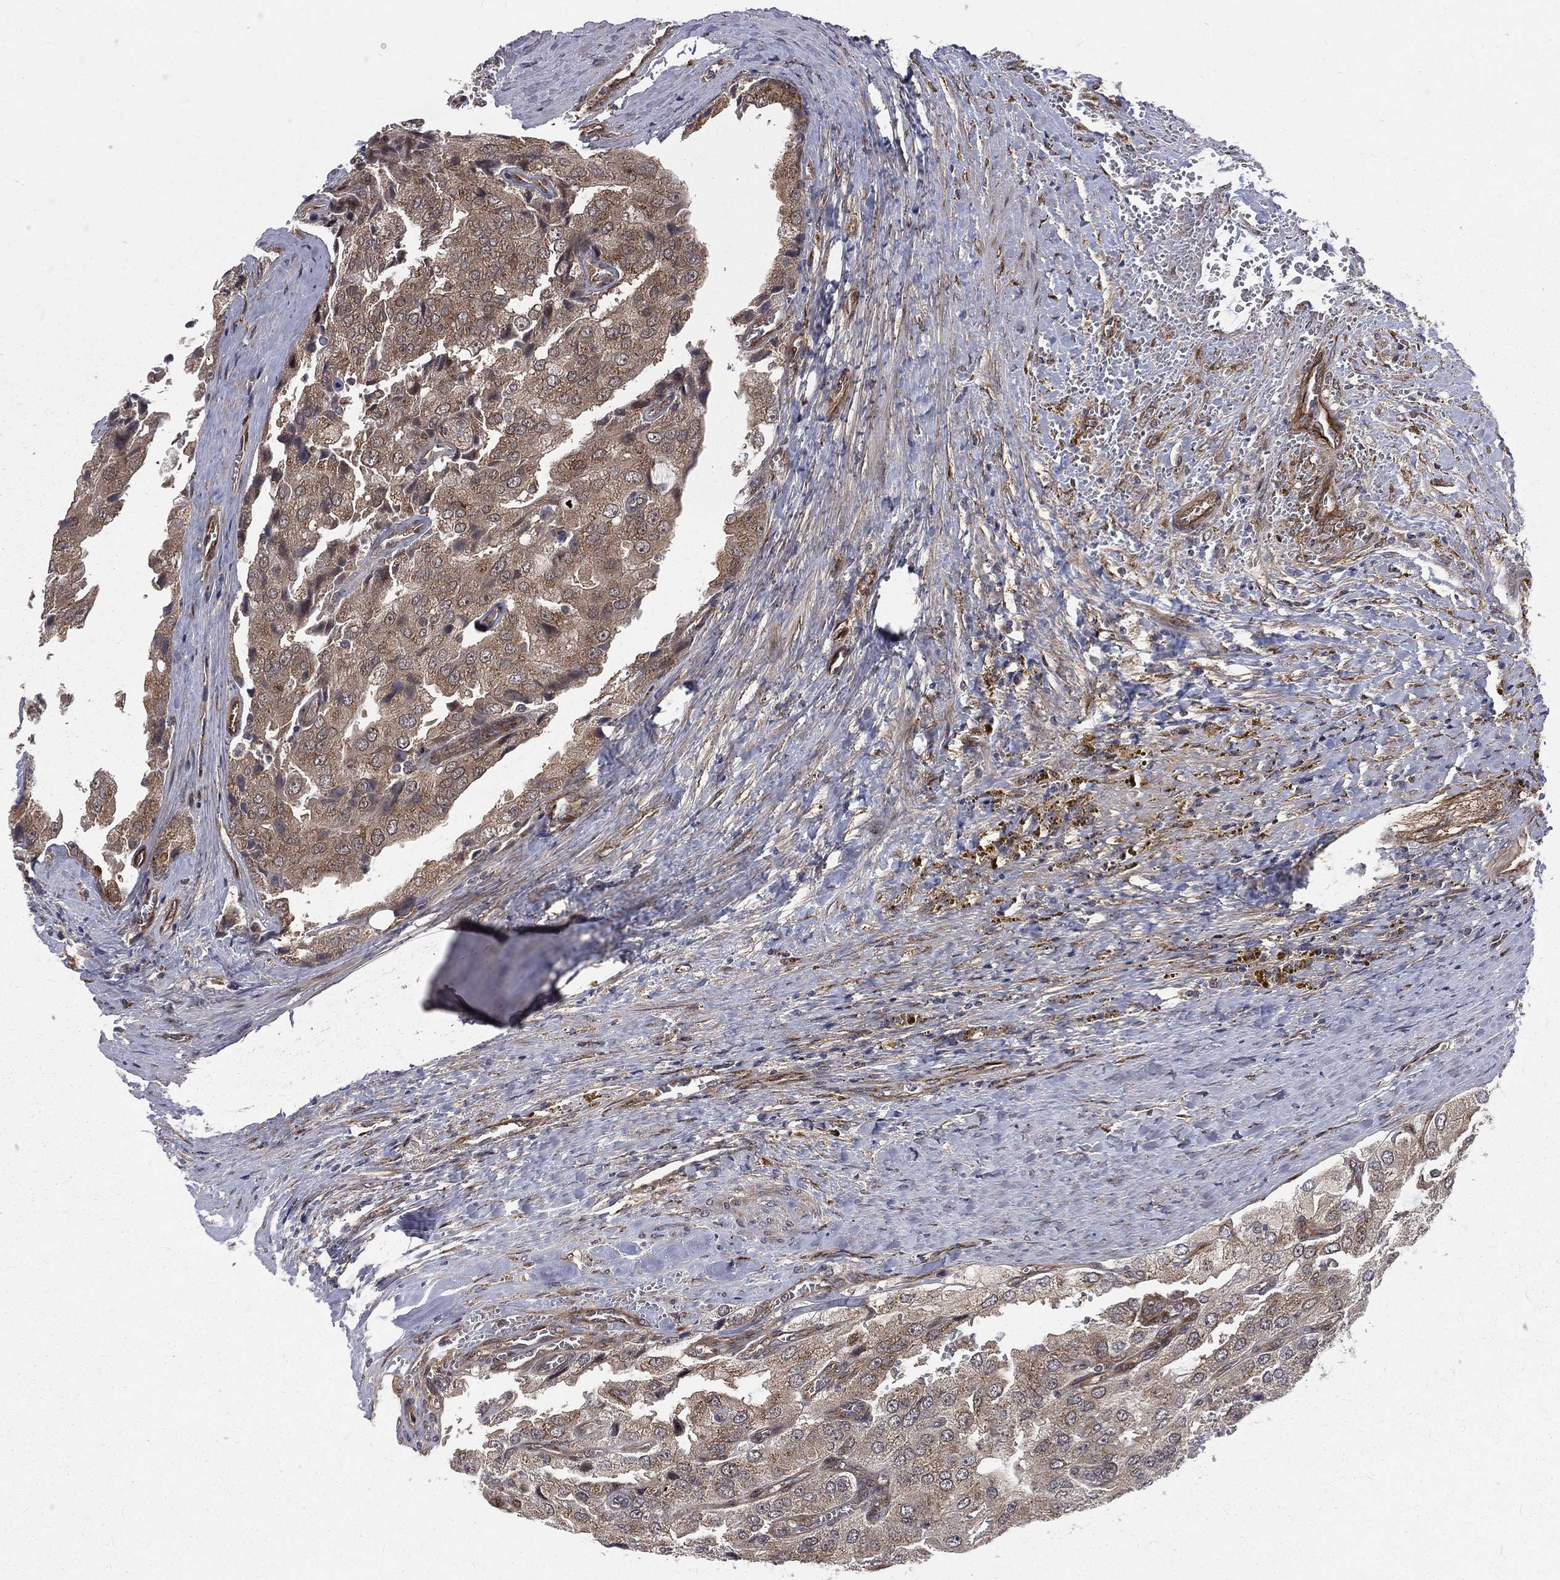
{"staining": {"intensity": "weak", "quantity": "25%-75%", "location": "cytoplasmic/membranous"}, "tissue": "prostate cancer", "cell_type": "Tumor cells", "image_type": "cancer", "snomed": [{"axis": "morphology", "description": "Adenocarcinoma, NOS"}, {"axis": "topography", "description": "Prostate and seminal vesicle, NOS"}, {"axis": "topography", "description": "Prostate"}], "caption": "An image of prostate cancer stained for a protein displays weak cytoplasmic/membranous brown staining in tumor cells.", "gene": "ARL3", "patient": {"sex": "male", "age": 67}}